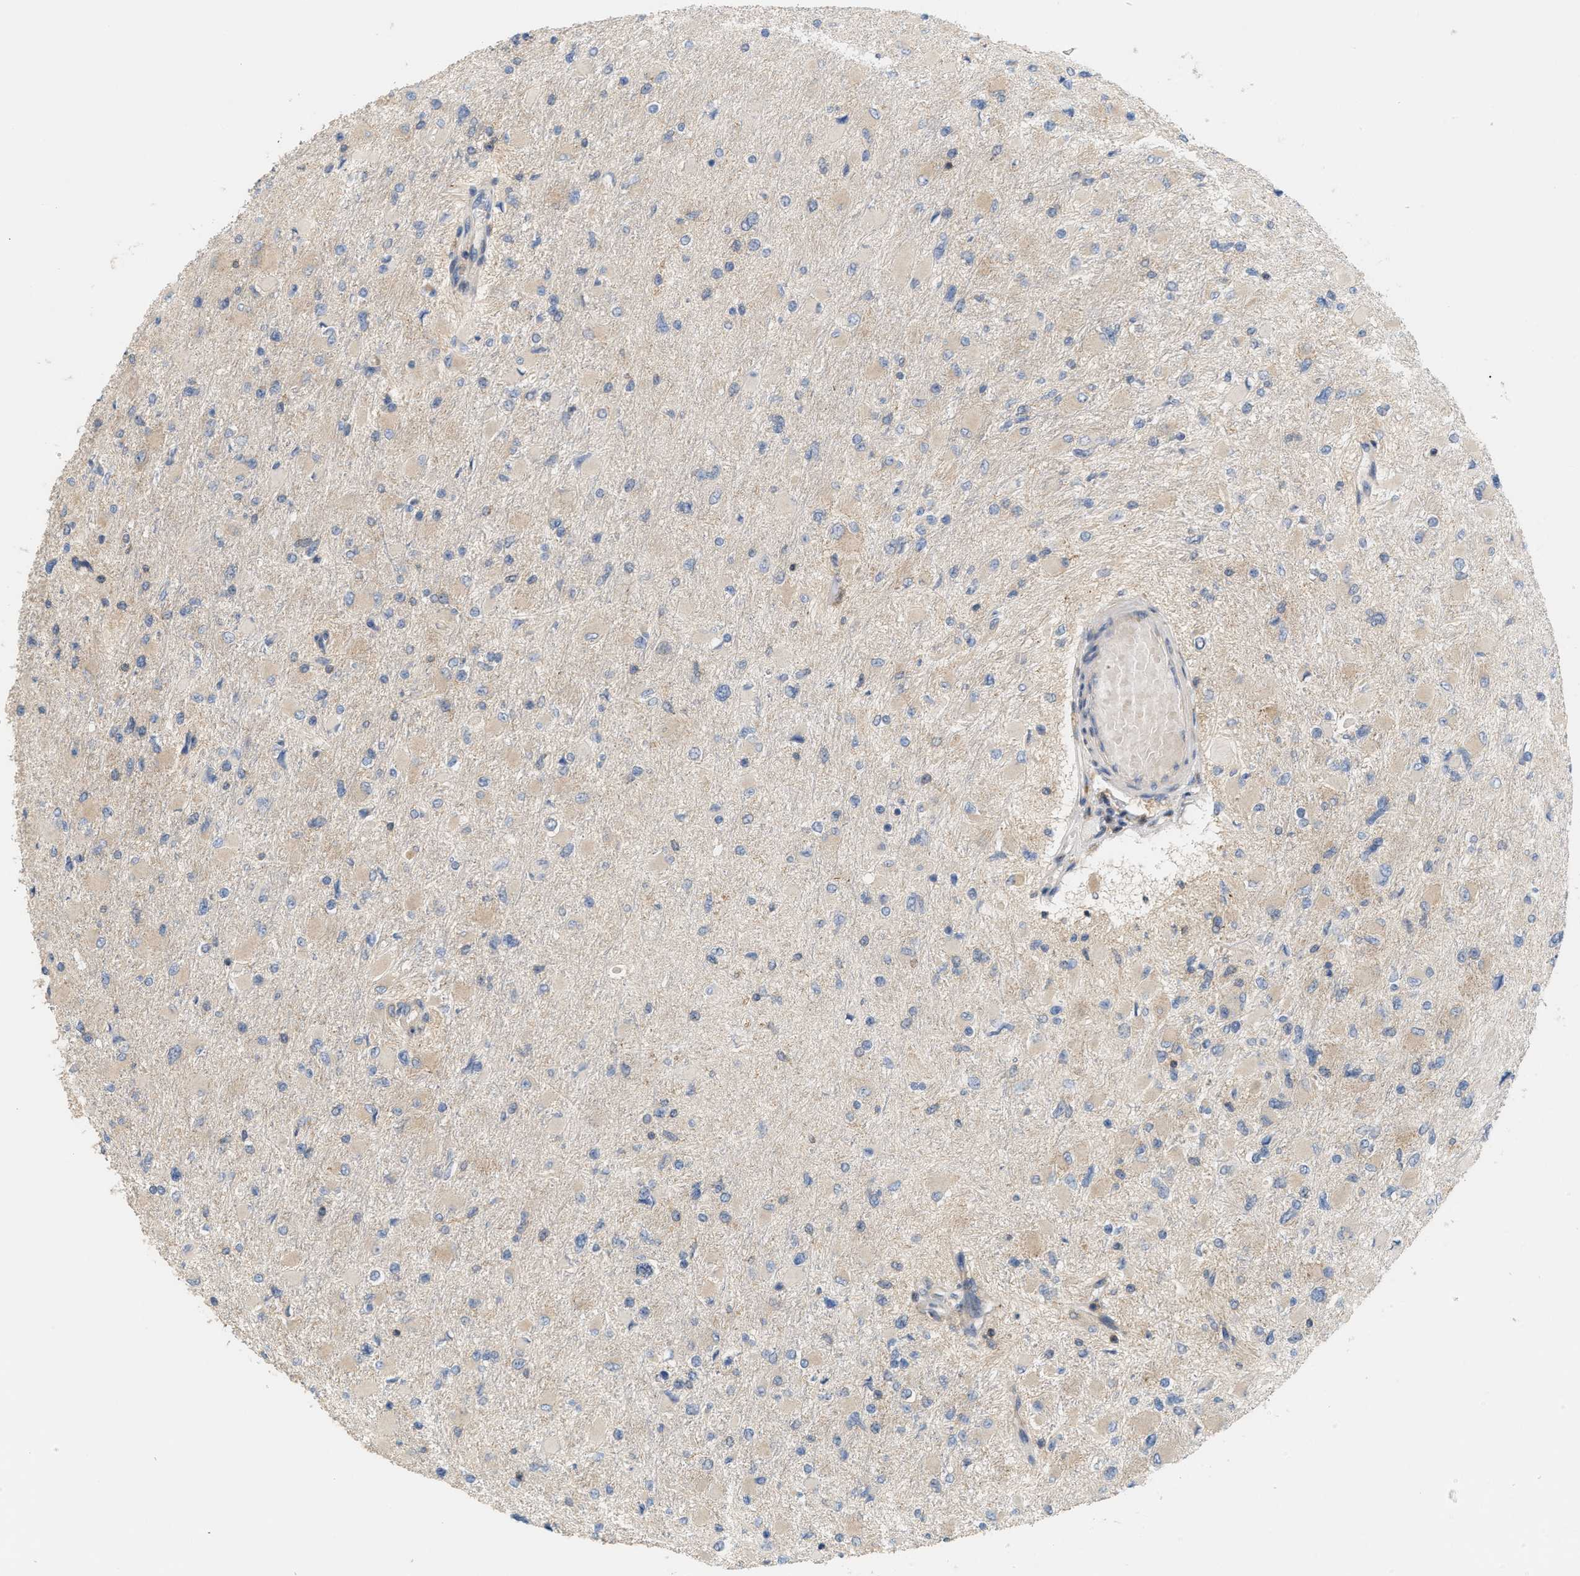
{"staining": {"intensity": "weak", "quantity": "<25%", "location": "cytoplasmic/membranous"}, "tissue": "glioma", "cell_type": "Tumor cells", "image_type": "cancer", "snomed": [{"axis": "morphology", "description": "Glioma, malignant, High grade"}, {"axis": "topography", "description": "Cerebral cortex"}], "caption": "The histopathology image reveals no staining of tumor cells in glioma.", "gene": "DBNL", "patient": {"sex": "female", "age": 36}}